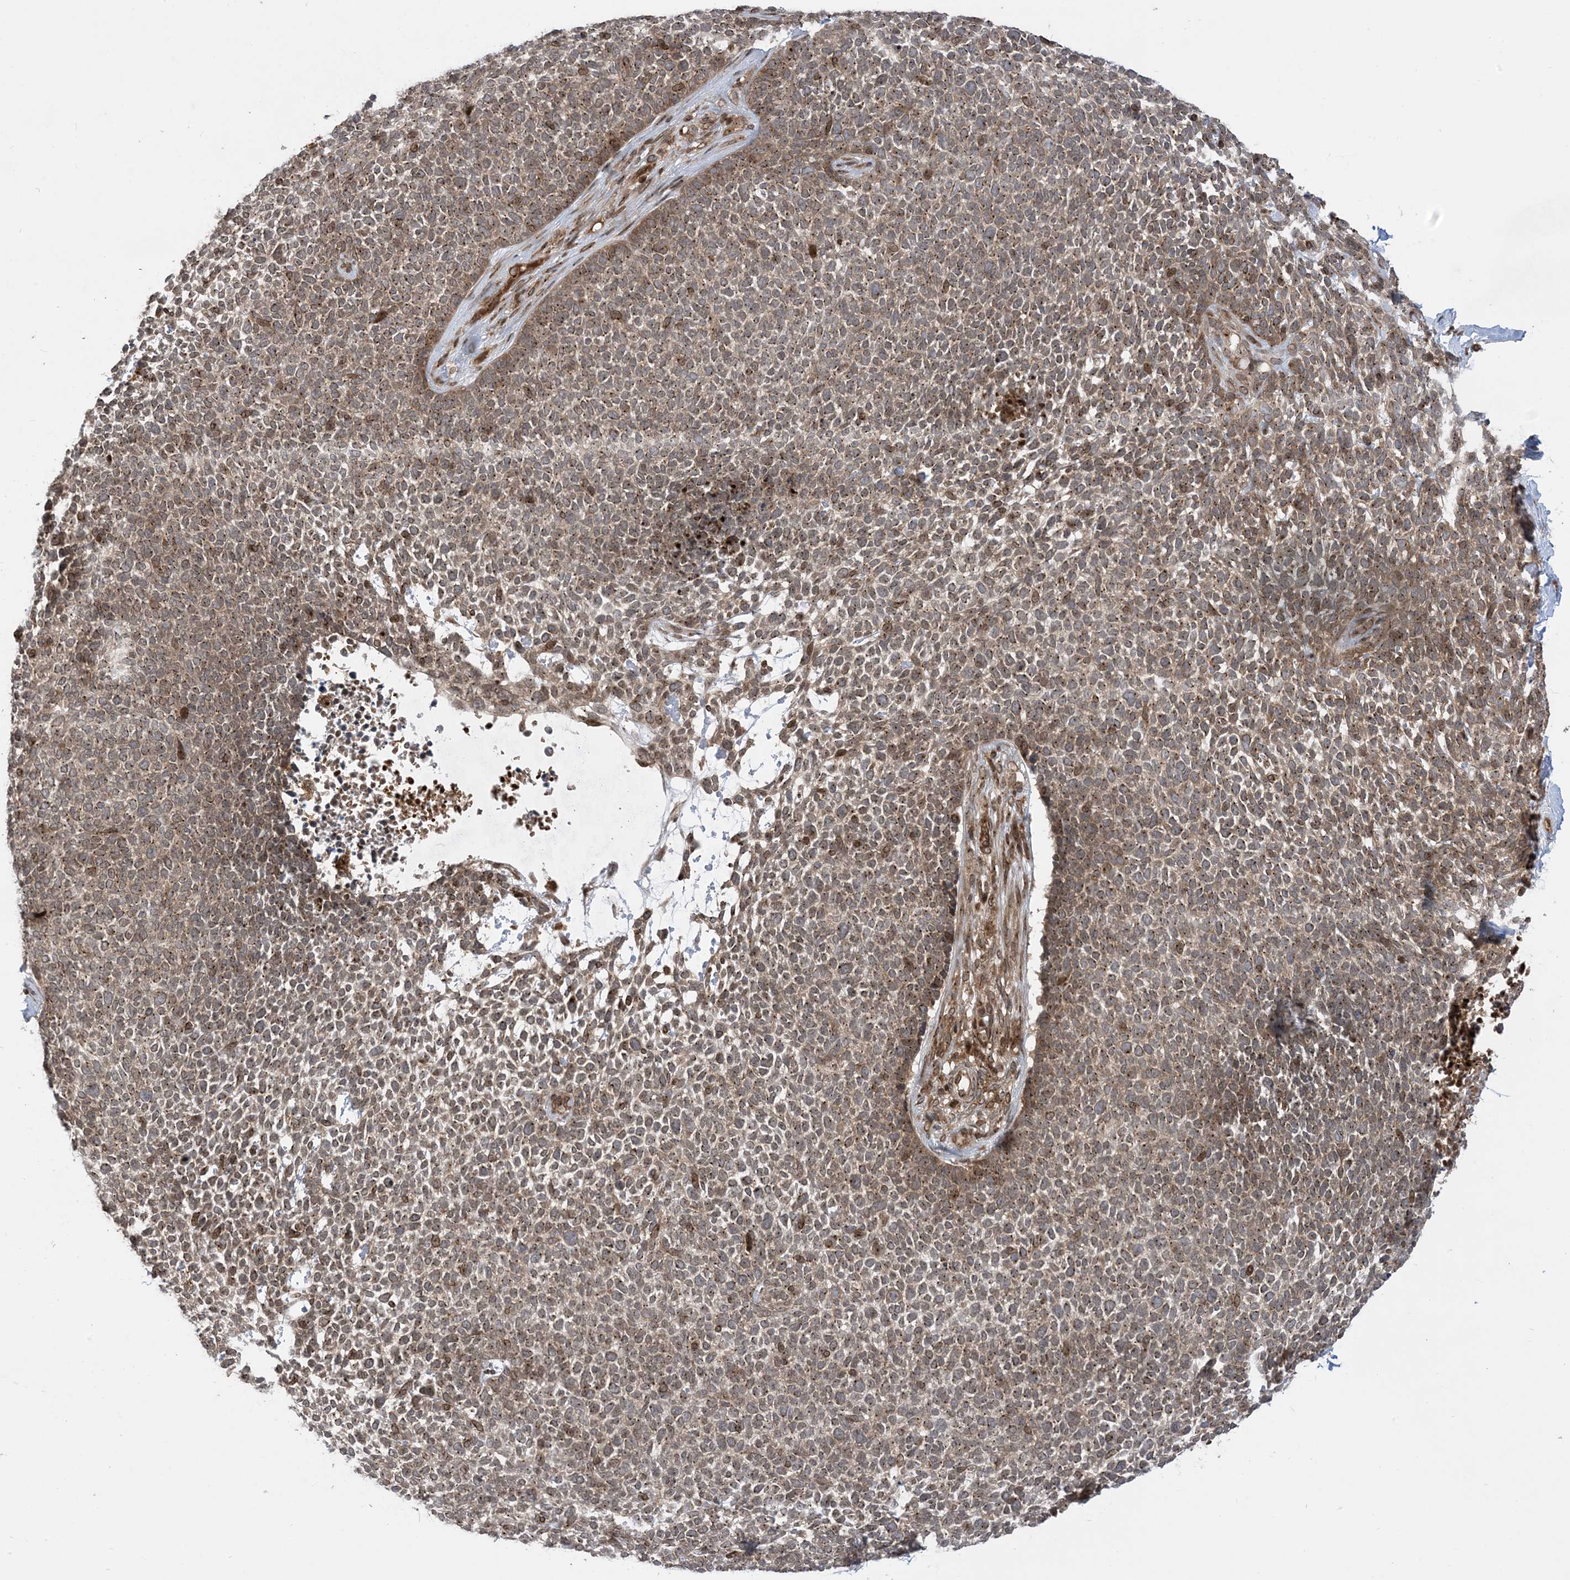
{"staining": {"intensity": "moderate", "quantity": ">75%", "location": "cytoplasmic/membranous"}, "tissue": "skin cancer", "cell_type": "Tumor cells", "image_type": "cancer", "snomed": [{"axis": "morphology", "description": "Basal cell carcinoma"}, {"axis": "topography", "description": "Skin"}], "caption": "Immunohistochemical staining of human skin cancer (basal cell carcinoma) exhibits medium levels of moderate cytoplasmic/membranous protein expression in about >75% of tumor cells.", "gene": "CASP4", "patient": {"sex": "female", "age": 84}}